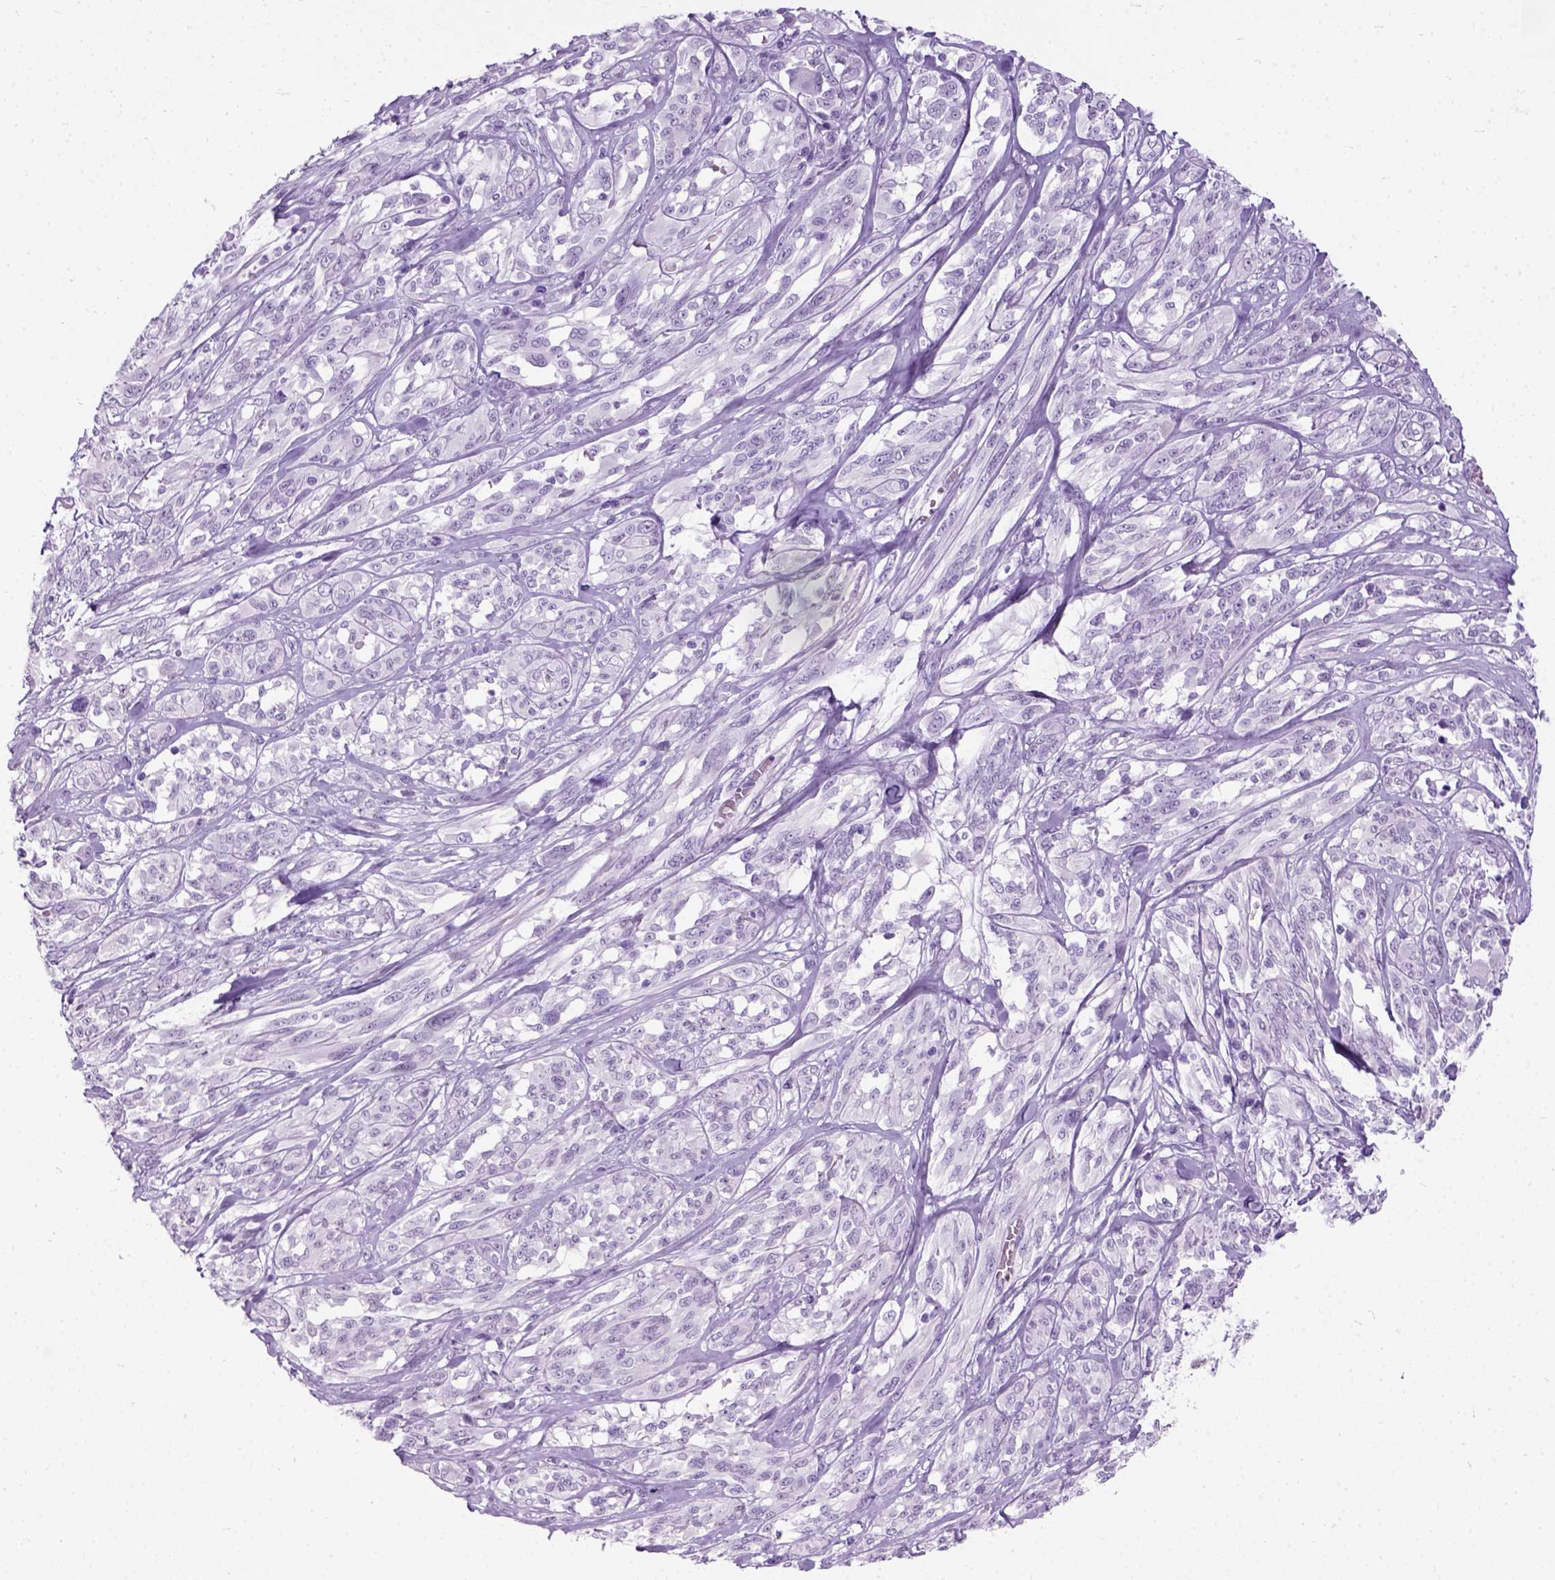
{"staining": {"intensity": "negative", "quantity": "none", "location": "none"}, "tissue": "melanoma", "cell_type": "Tumor cells", "image_type": "cancer", "snomed": [{"axis": "morphology", "description": "Malignant melanoma, NOS"}, {"axis": "topography", "description": "Skin"}], "caption": "Immunohistochemical staining of human melanoma exhibits no significant staining in tumor cells.", "gene": "AXDND1", "patient": {"sex": "female", "age": 91}}